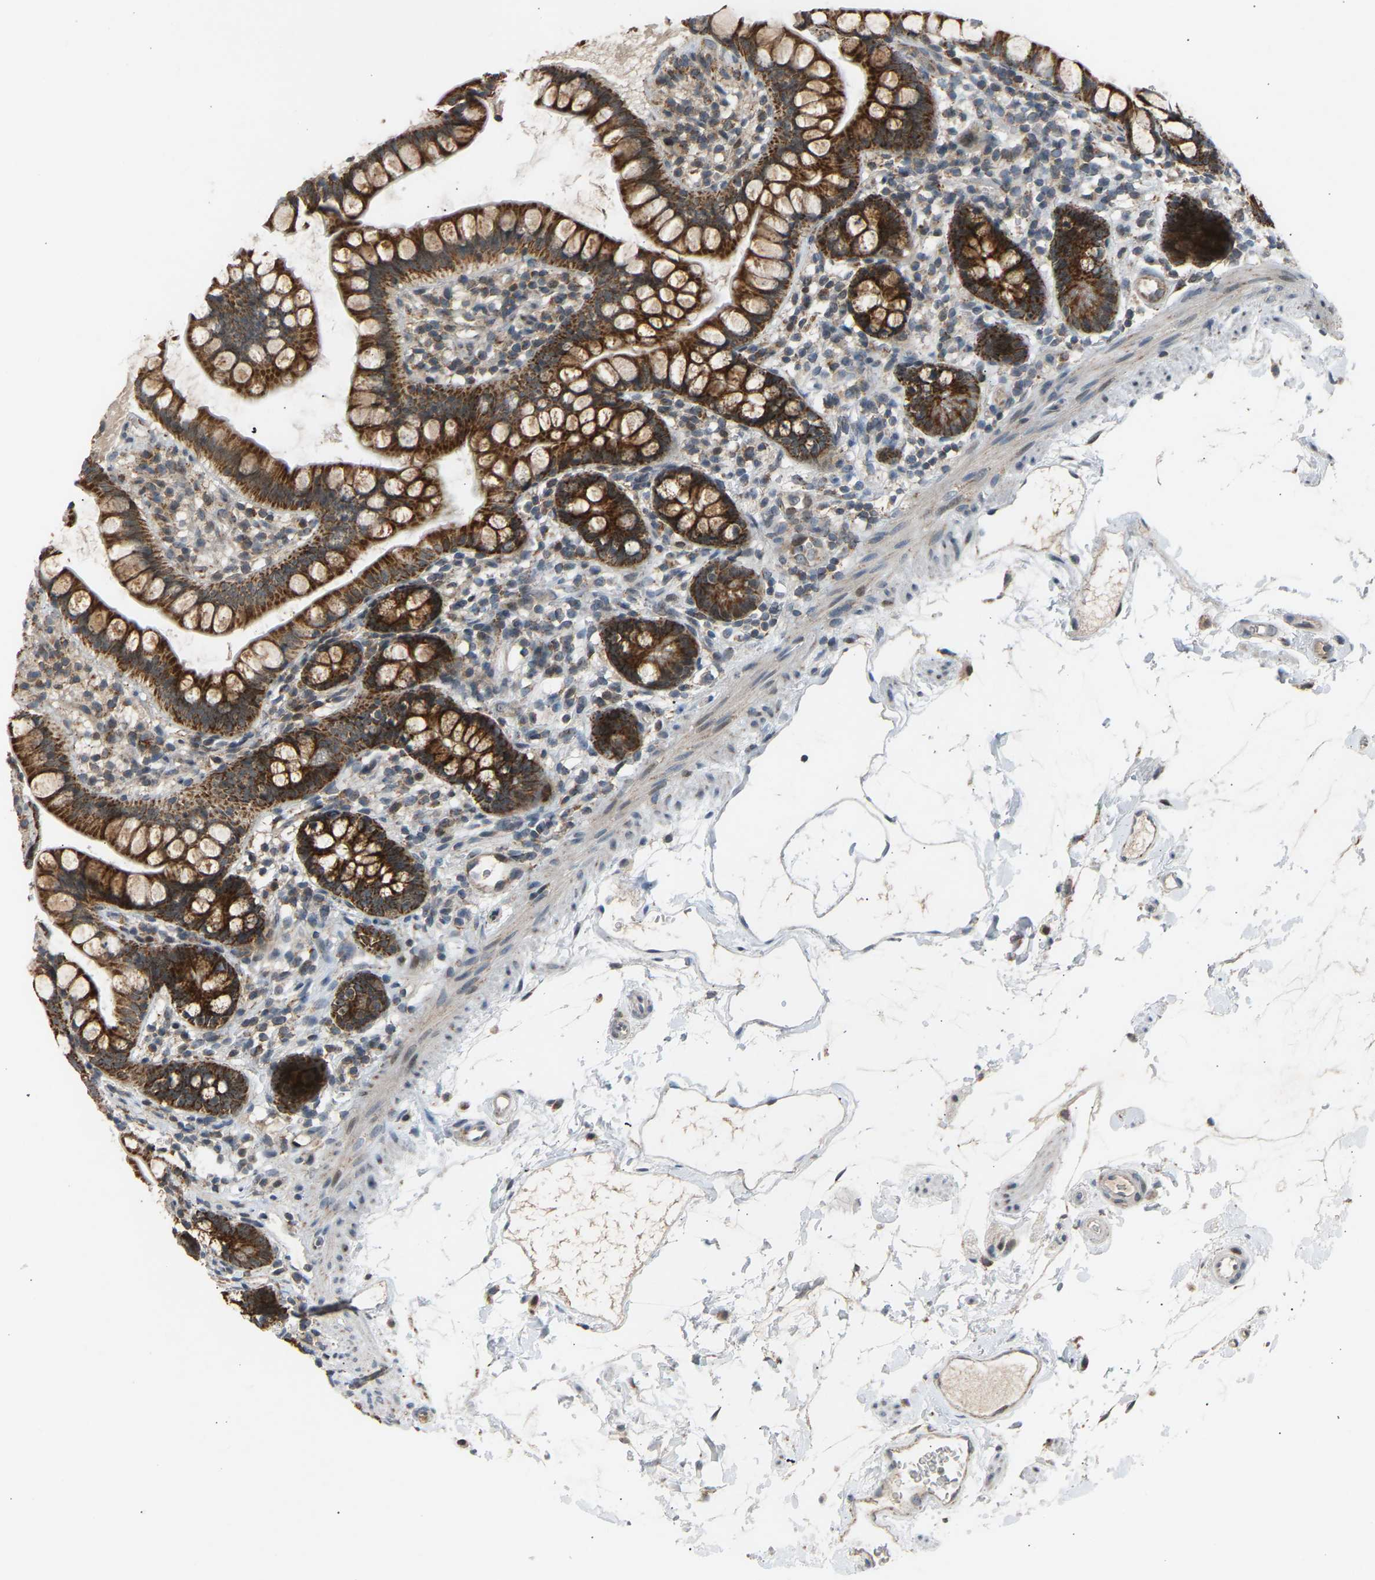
{"staining": {"intensity": "strong", "quantity": ">75%", "location": "cytoplasmic/membranous"}, "tissue": "small intestine", "cell_type": "Glandular cells", "image_type": "normal", "snomed": [{"axis": "morphology", "description": "Normal tissue, NOS"}, {"axis": "topography", "description": "Small intestine"}], "caption": "Protein expression by IHC shows strong cytoplasmic/membranous expression in approximately >75% of glandular cells in normal small intestine.", "gene": "SLIRP", "patient": {"sex": "female", "age": 84}}